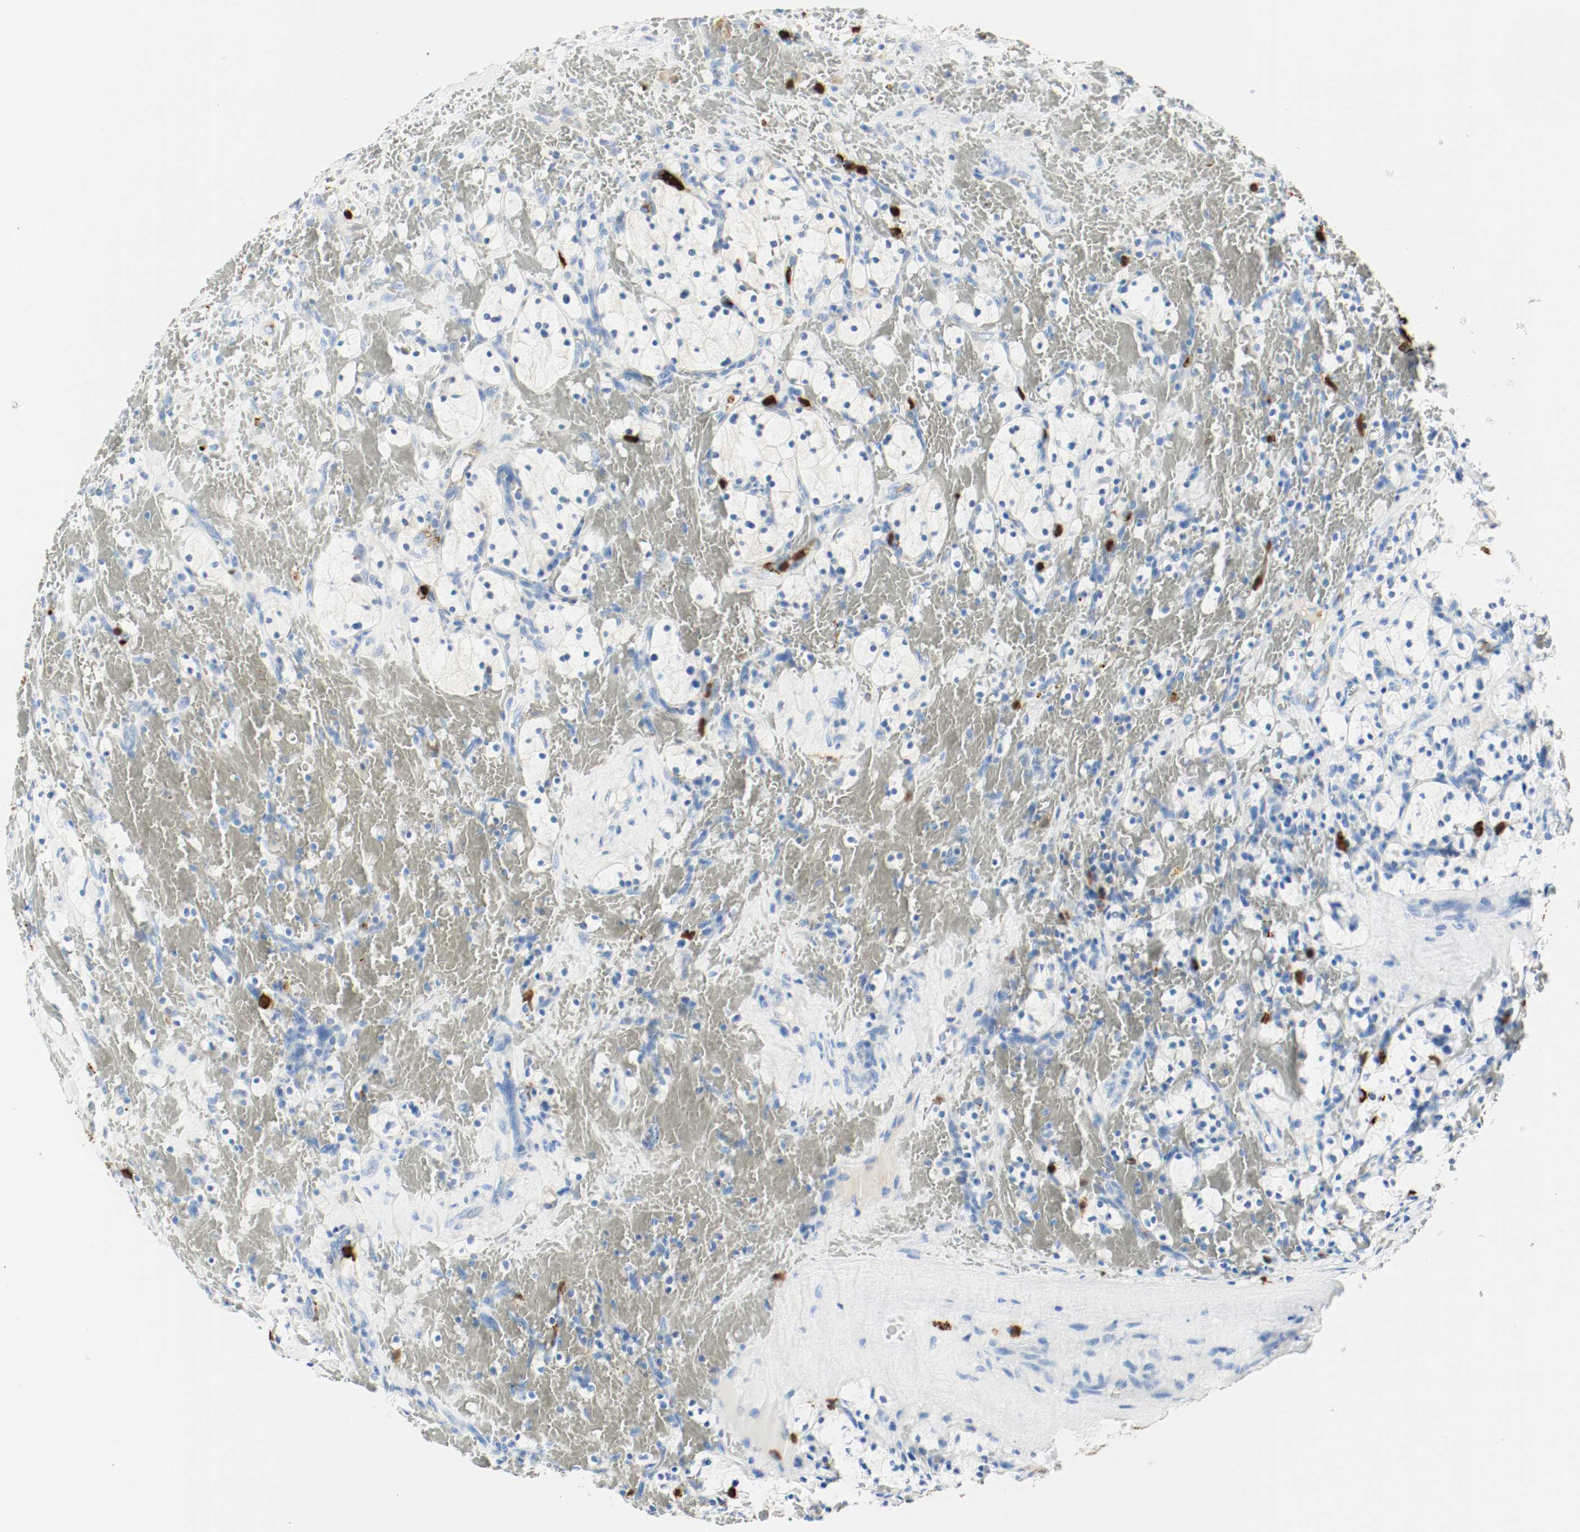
{"staining": {"intensity": "negative", "quantity": "none", "location": "none"}, "tissue": "renal cancer", "cell_type": "Tumor cells", "image_type": "cancer", "snomed": [{"axis": "morphology", "description": "Adenocarcinoma, NOS"}, {"axis": "topography", "description": "Kidney"}], "caption": "The micrograph reveals no staining of tumor cells in renal cancer.", "gene": "S100A9", "patient": {"sex": "female", "age": 83}}